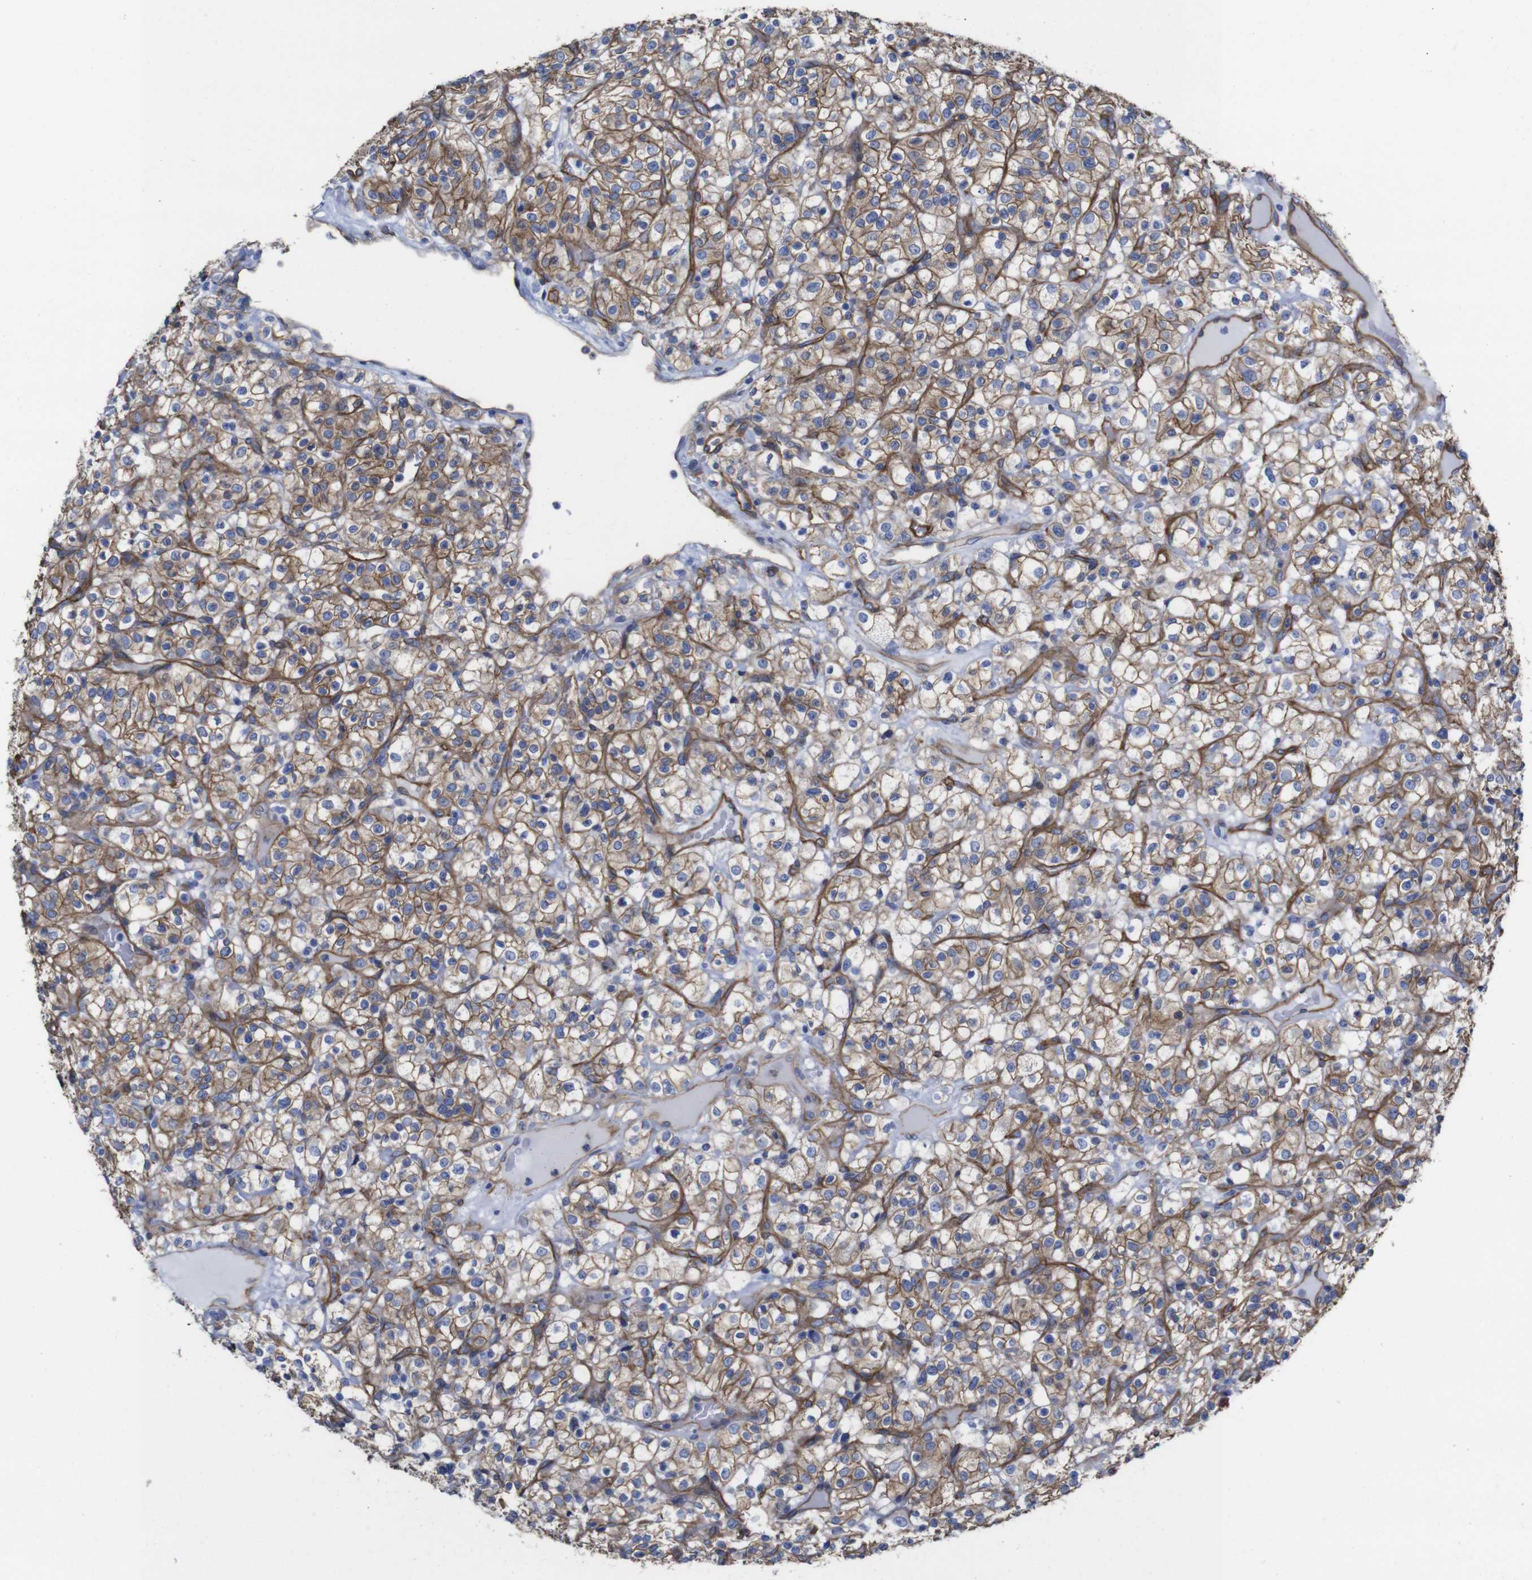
{"staining": {"intensity": "moderate", "quantity": ">75%", "location": "cytoplasmic/membranous"}, "tissue": "renal cancer", "cell_type": "Tumor cells", "image_type": "cancer", "snomed": [{"axis": "morphology", "description": "Normal tissue, NOS"}, {"axis": "morphology", "description": "Adenocarcinoma, NOS"}, {"axis": "topography", "description": "Kidney"}], "caption": "Moderate cytoplasmic/membranous staining for a protein is present in about >75% of tumor cells of renal adenocarcinoma using IHC.", "gene": "SPTBN1", "patient": {"sex": "female", "age": 72}}